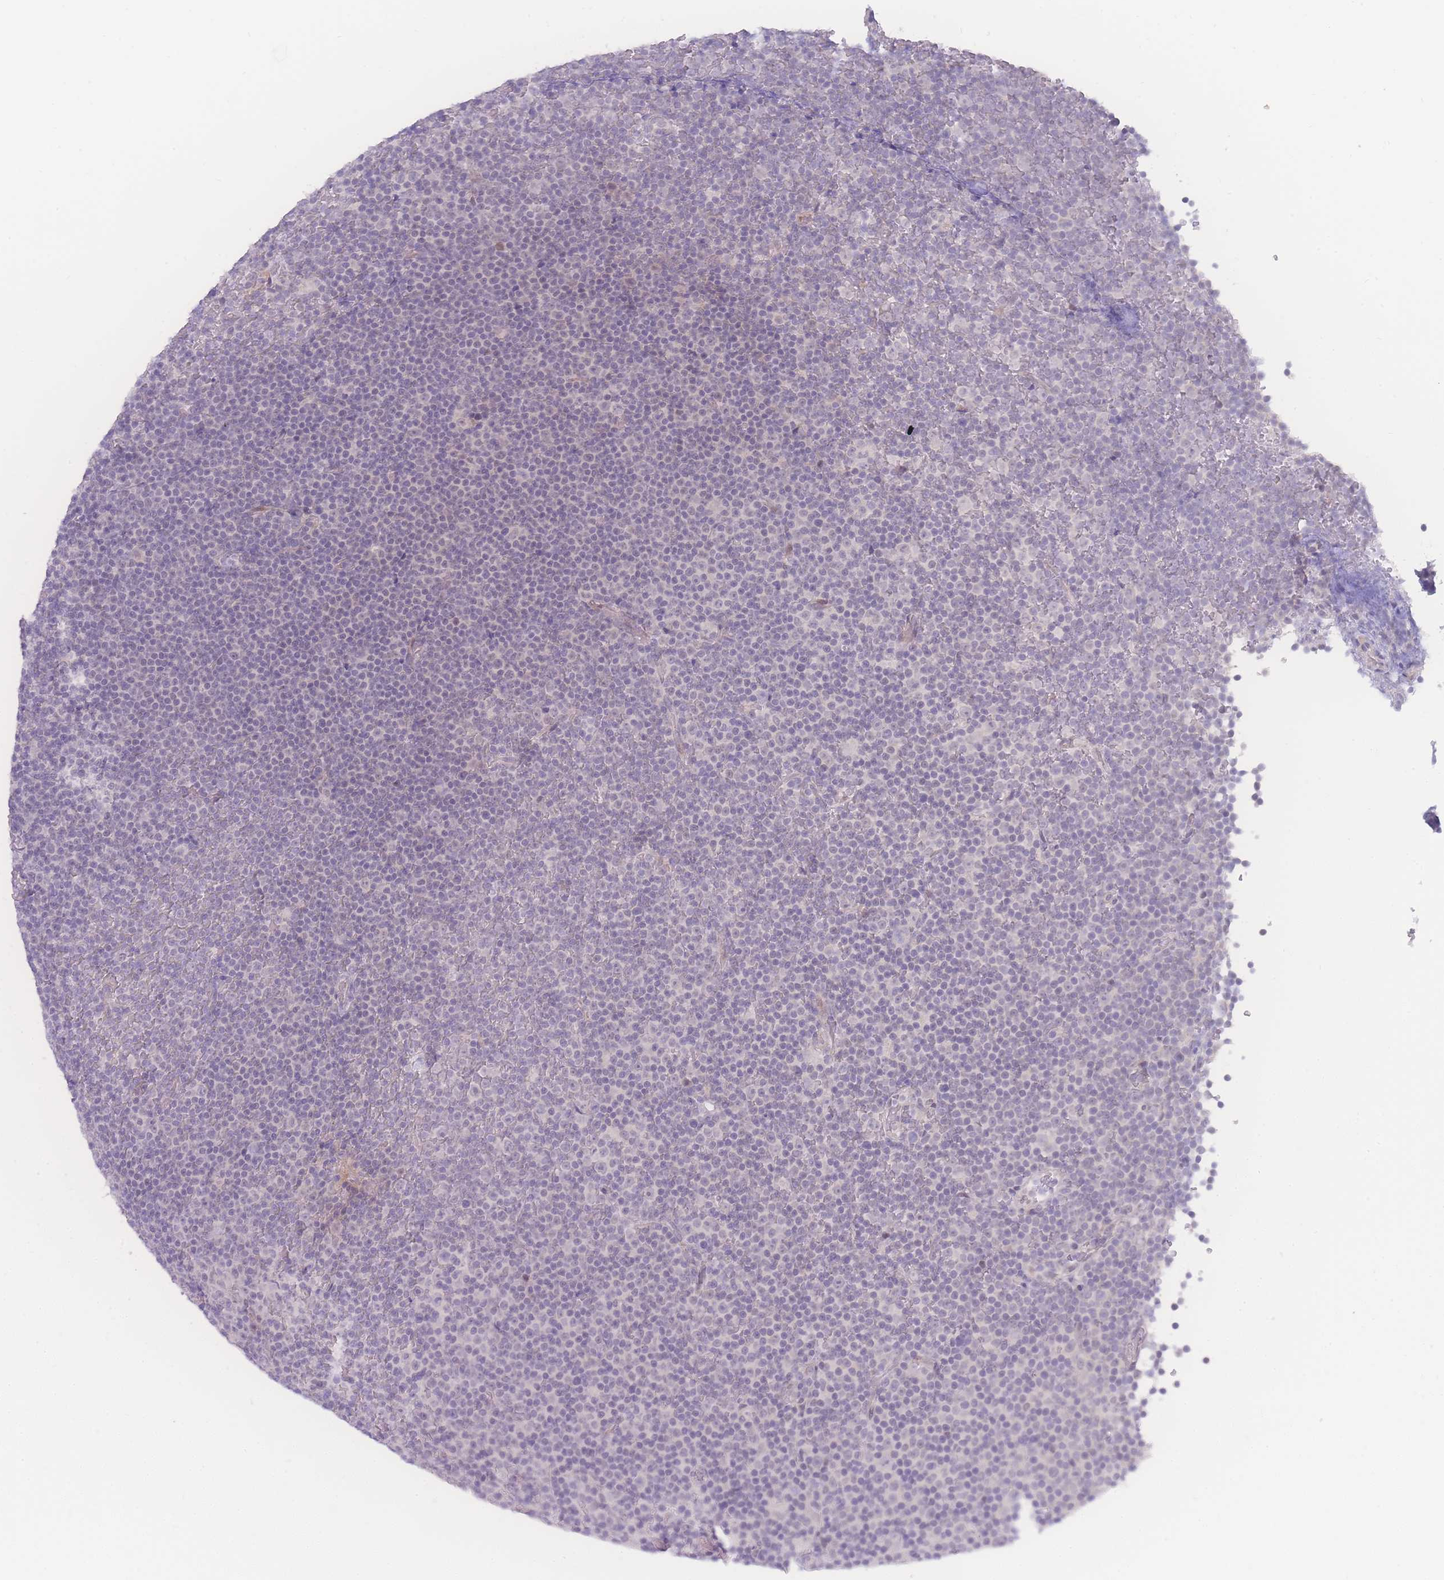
{"staining": {"intensity": "negative", "quantity": "none", "location": "none"}, "tissue": "lymphoma", "cell_type": "Tumor cells", "image_type": "cancer", "snomed": [{"axis": "morphology", "description": "Malignant lymphoma, non-Hodgkin's type, Low grade"}, {"axis": "topography", "description": "Lymph node"}], "caption": "Tumor cells are negative for brown protein staining in low-grade malignant lymphoma, non-Hodgkin's type.", "gene": "PRSS22", "patient": {"sex": "female", "age": 67}}